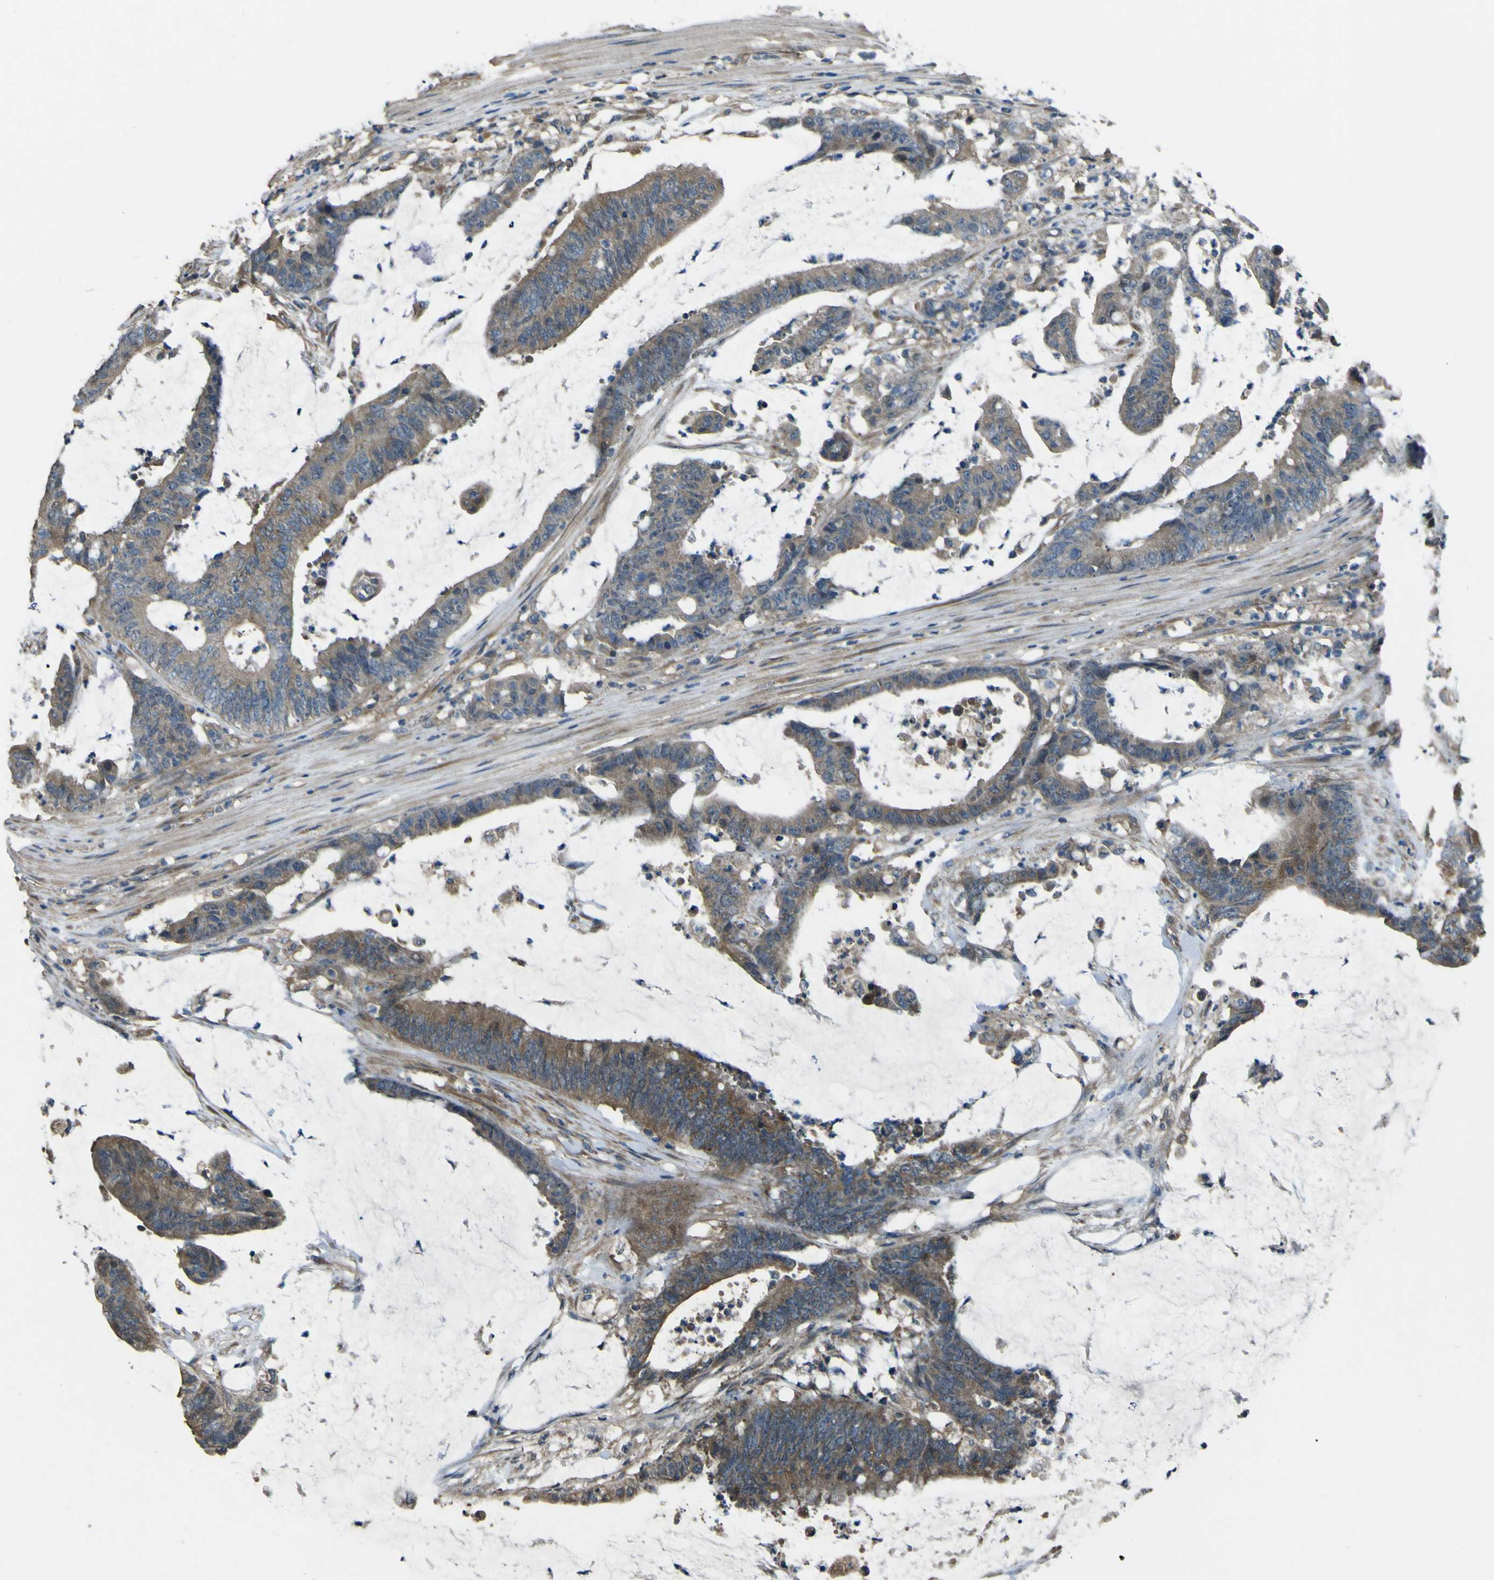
{"staining": {"intensity": "moderate", "quantity": ">75%", "location": "cytoplasmic/membranous"}, "tissue": "colorectal cancer", "cell_type": "Tumor cells", "image_type": "cancer", "snomed": [{"axis": "morphology", "description": "Adenocarcinoma, NOS"}, {"axis": "topography", "description": "Rectum"}], "caption": "Approximately >75% of tumor cells in colorectal cancer (adenocarcinoma) reveal moderate cytoplasmic/membranous protein staining as visualized by brown immunohistochemical staining.", "gene": "NAALADL2", "patient": {"sex": "female", "age": 66}}